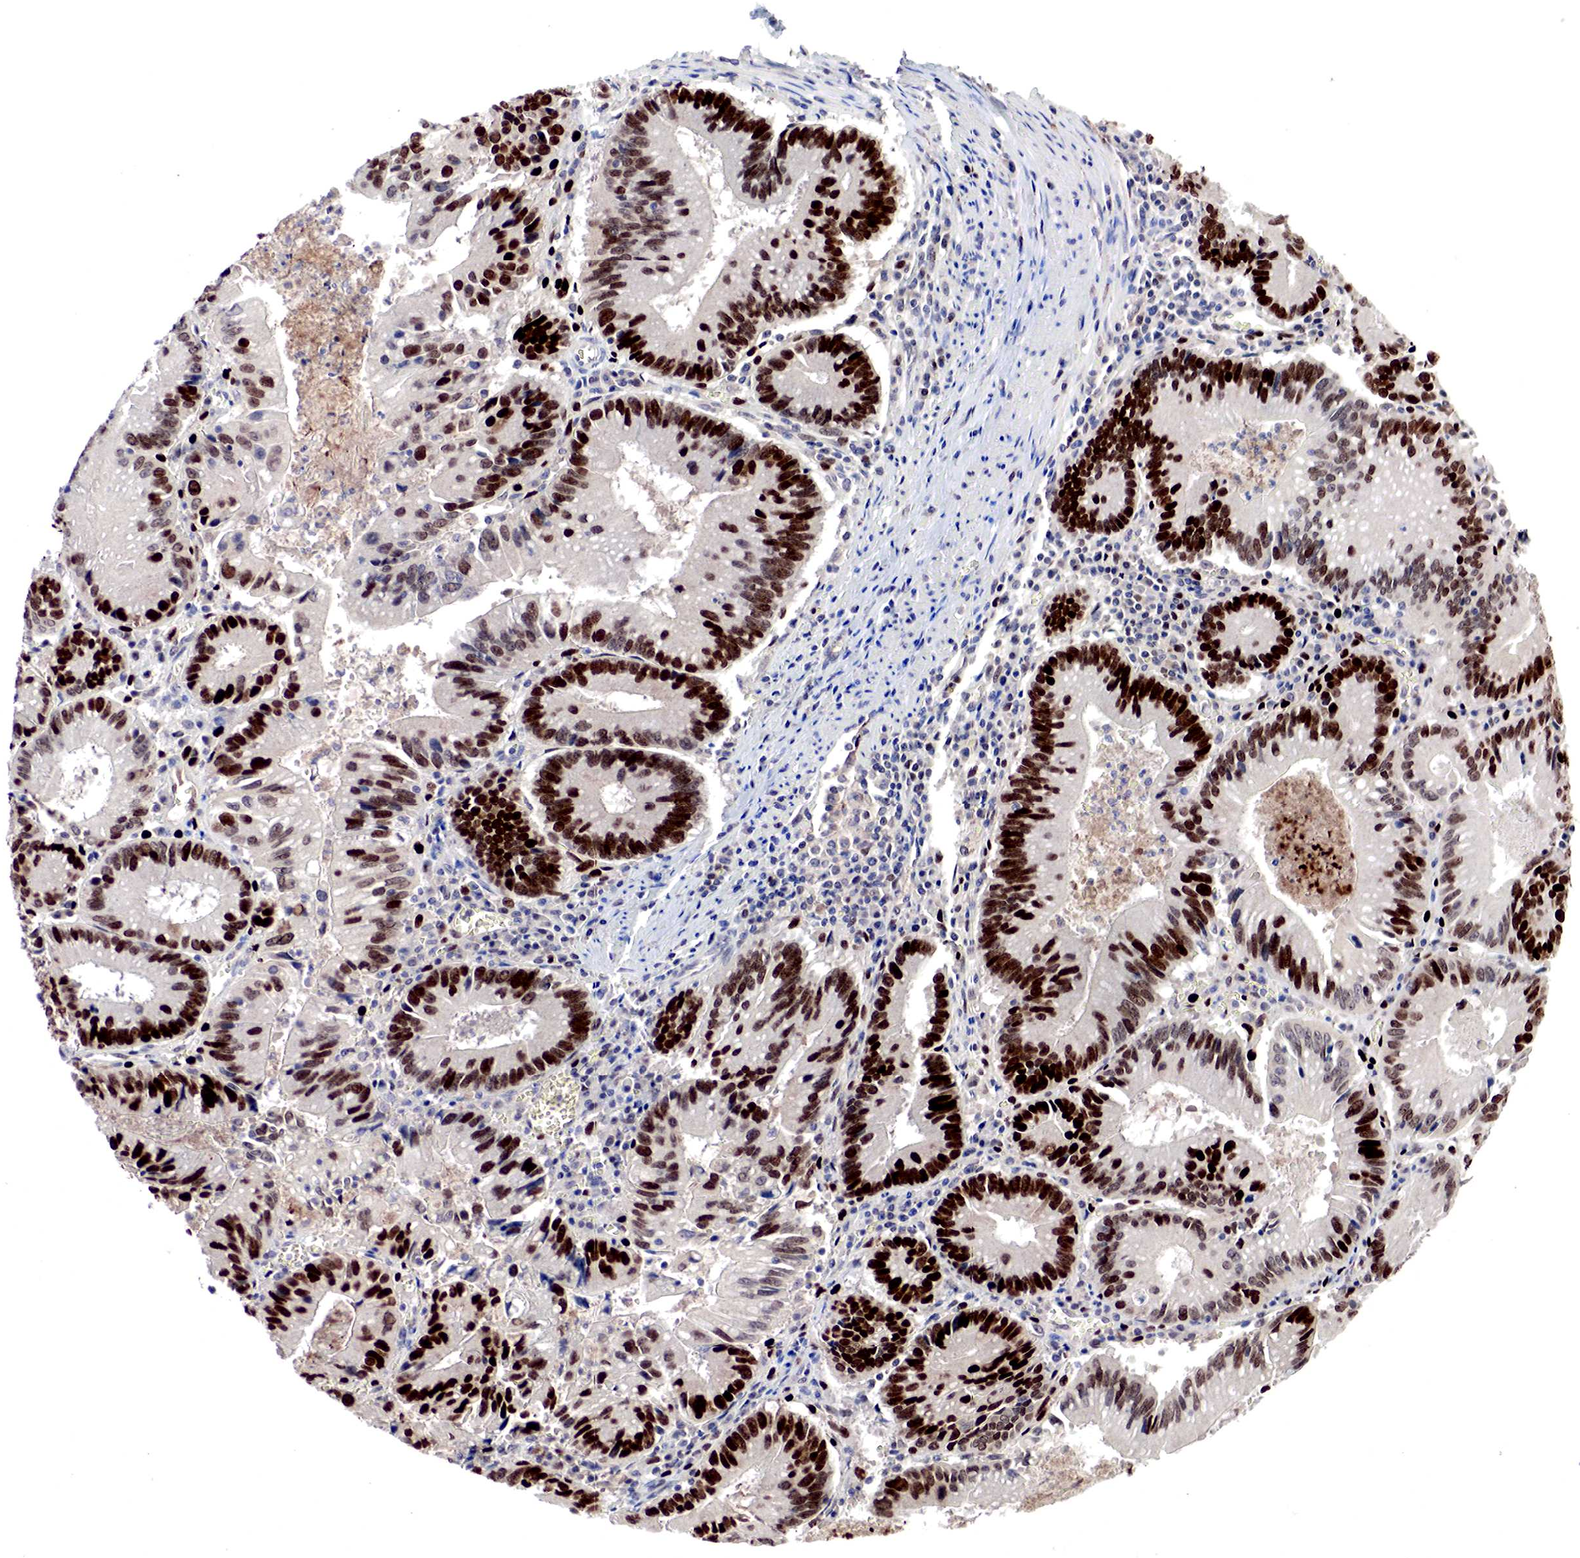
{"staining": {"intensity": "strong", "quantity": ">75%", "location": "nuclear"}, "tissue": "colorectal cancer", "cell_type": "Tumor cells", "image_type": "cancer", "snomed": [{"axis": "morphology", "description": "Adenocarcinoma, NOS"}, {"axis": "topography", "description": "Rectum"}], "caption": "Strong nuclear expression for a protein is seen in about >75% of tumor cells of adenocarcinoma (colorectal) using IHC.", "gene": "DACH2", "patient": {"sex": "female", "age": 81}}